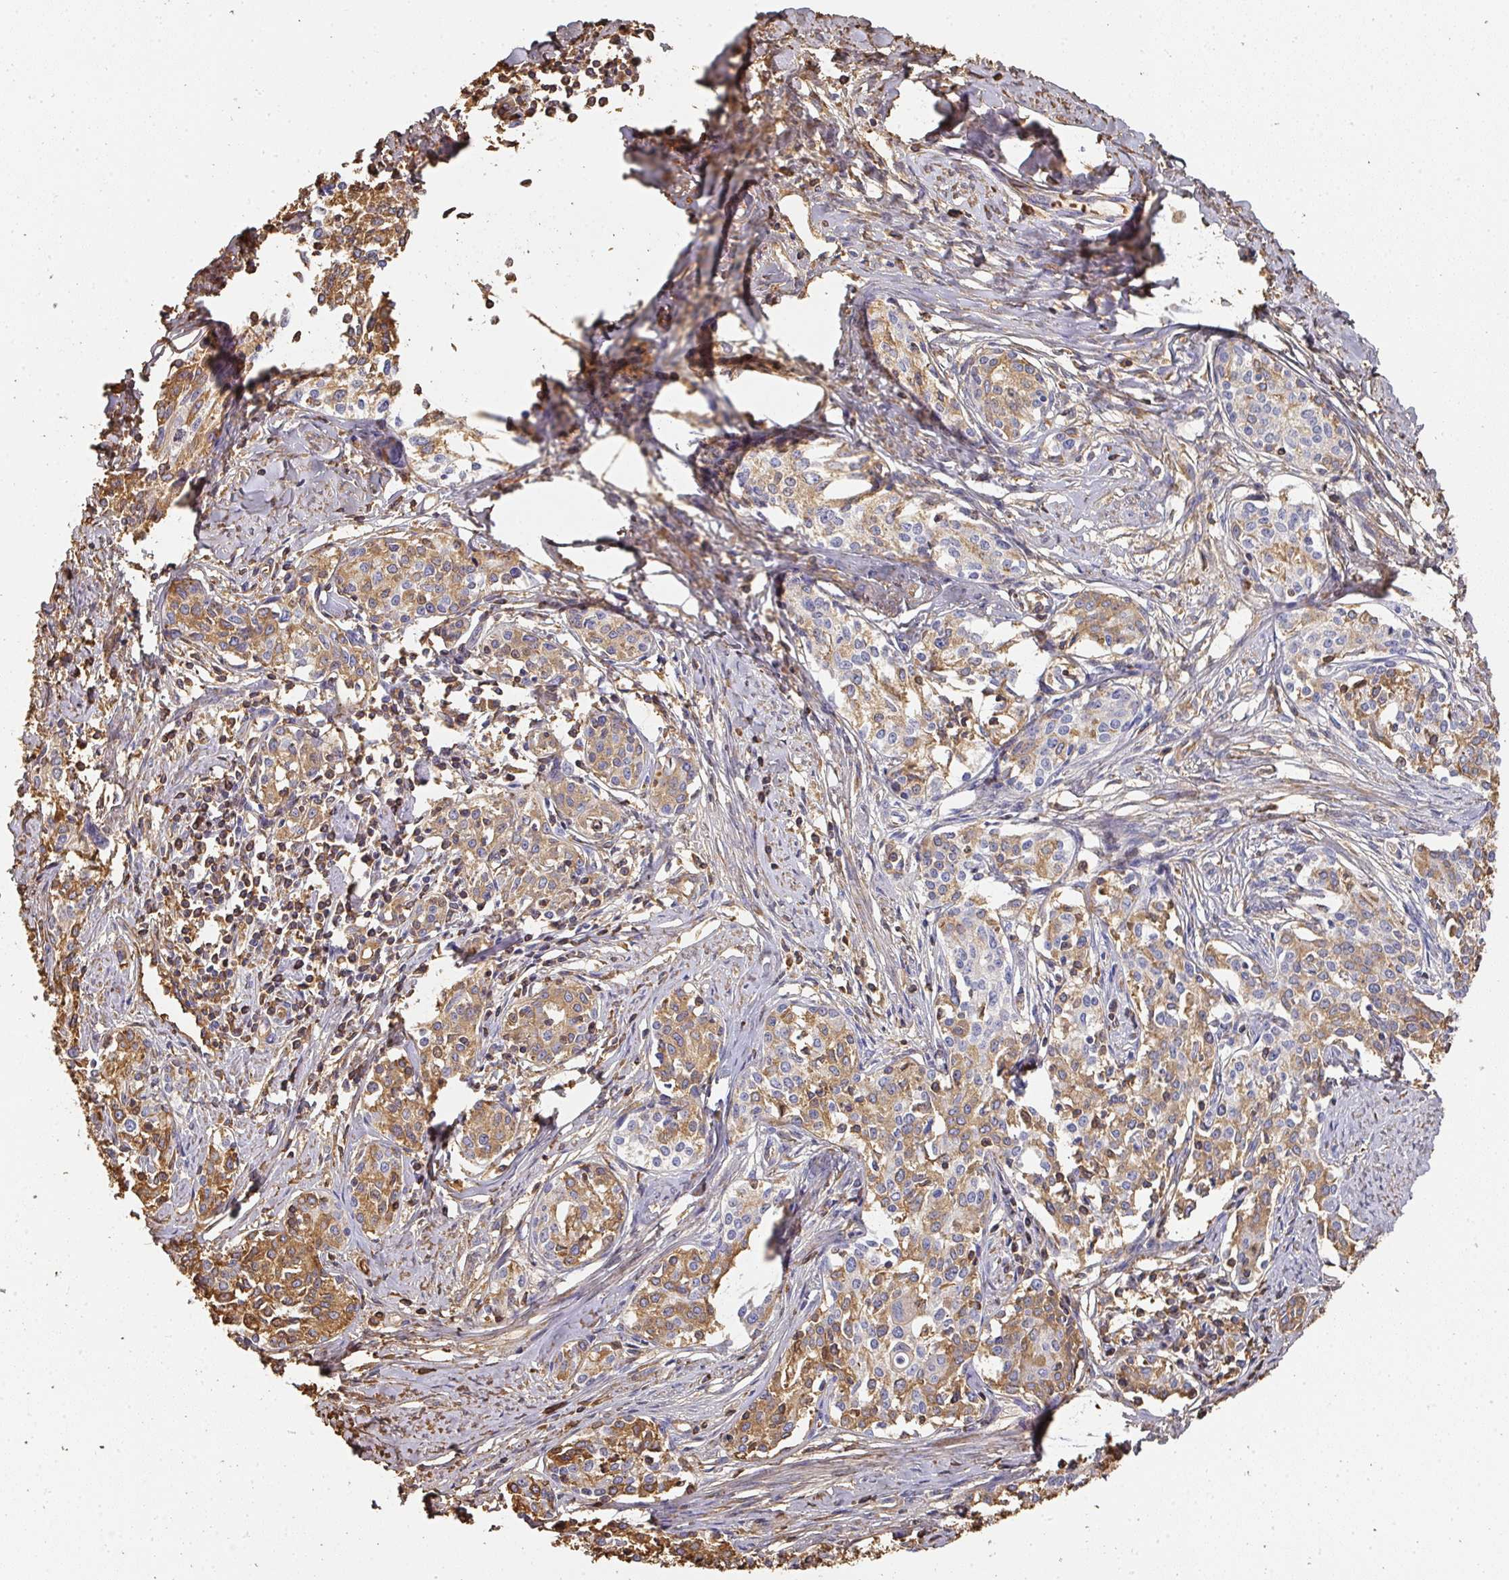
{"staining": {"intensity": "moderate", "quantity": "25%-75%", "location": "cytoplasmic/membranous"}, "tissue": "cervical cancer", "cell_type": "Tumor cells", "image_type": "cancer", "snomed": [{"axis": "morphology", "description": "Squamous cell carcinoma, NOS"}, {"axis": "morphology", "description": "Adenocarcinoma, NOS"}, {"axis": "topography", "description": "Cervix"}], "caption": "Cervical cancer tissue demonstrates moderate cytoplasmic/membranous positivity in approximately 25%-75% of tumor cells, visualized by immunohistochemistry. (Stains: DAB in brown, nuclei in blue, Microscopy: brightfield microscopy at high magnification).", "gene": "ALB", "patient": {"sex": "female", "age": 52}}